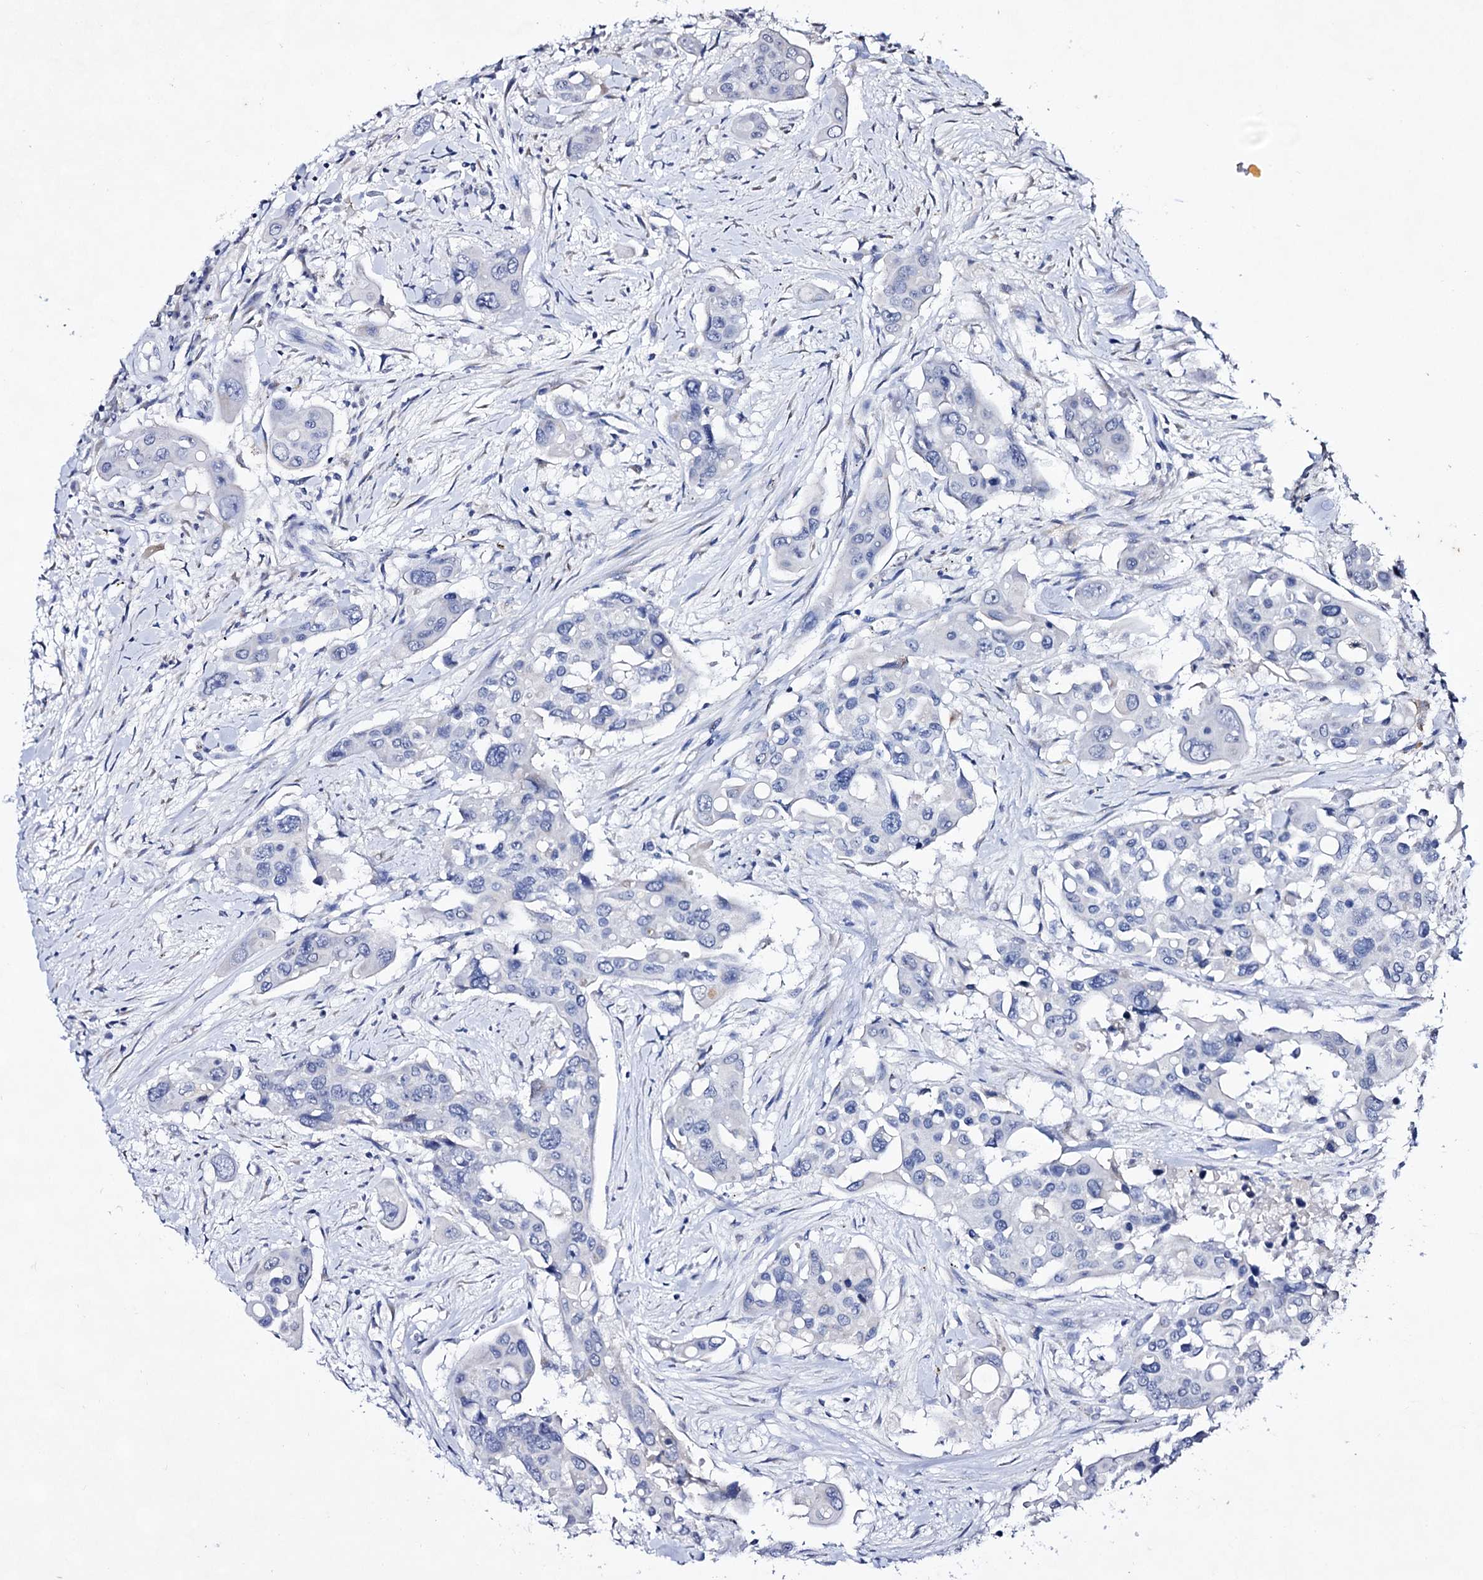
{"staining": {"intensity": "negative", "quantity": "none", "location": "none"}, "tissue": "colorectal cancer", "cell_type": "Tumor cells", "image_type": "cancer", "snomed": [{"axis": "morphology", "description": "Adenocarcinoma, NOS"}, {"axis": "topography", "description": "Colon"}], "caption": "A high-resolution image shows immunohistochemistry (IHC) staining of colorectal cancer (adenocarcinoma), which shows no significant staining in tumor cells. (DAB IHC with hematoxylin counter stain).", "gene": "PLIN1", "patient": {"sex": "male", "age": 77}}